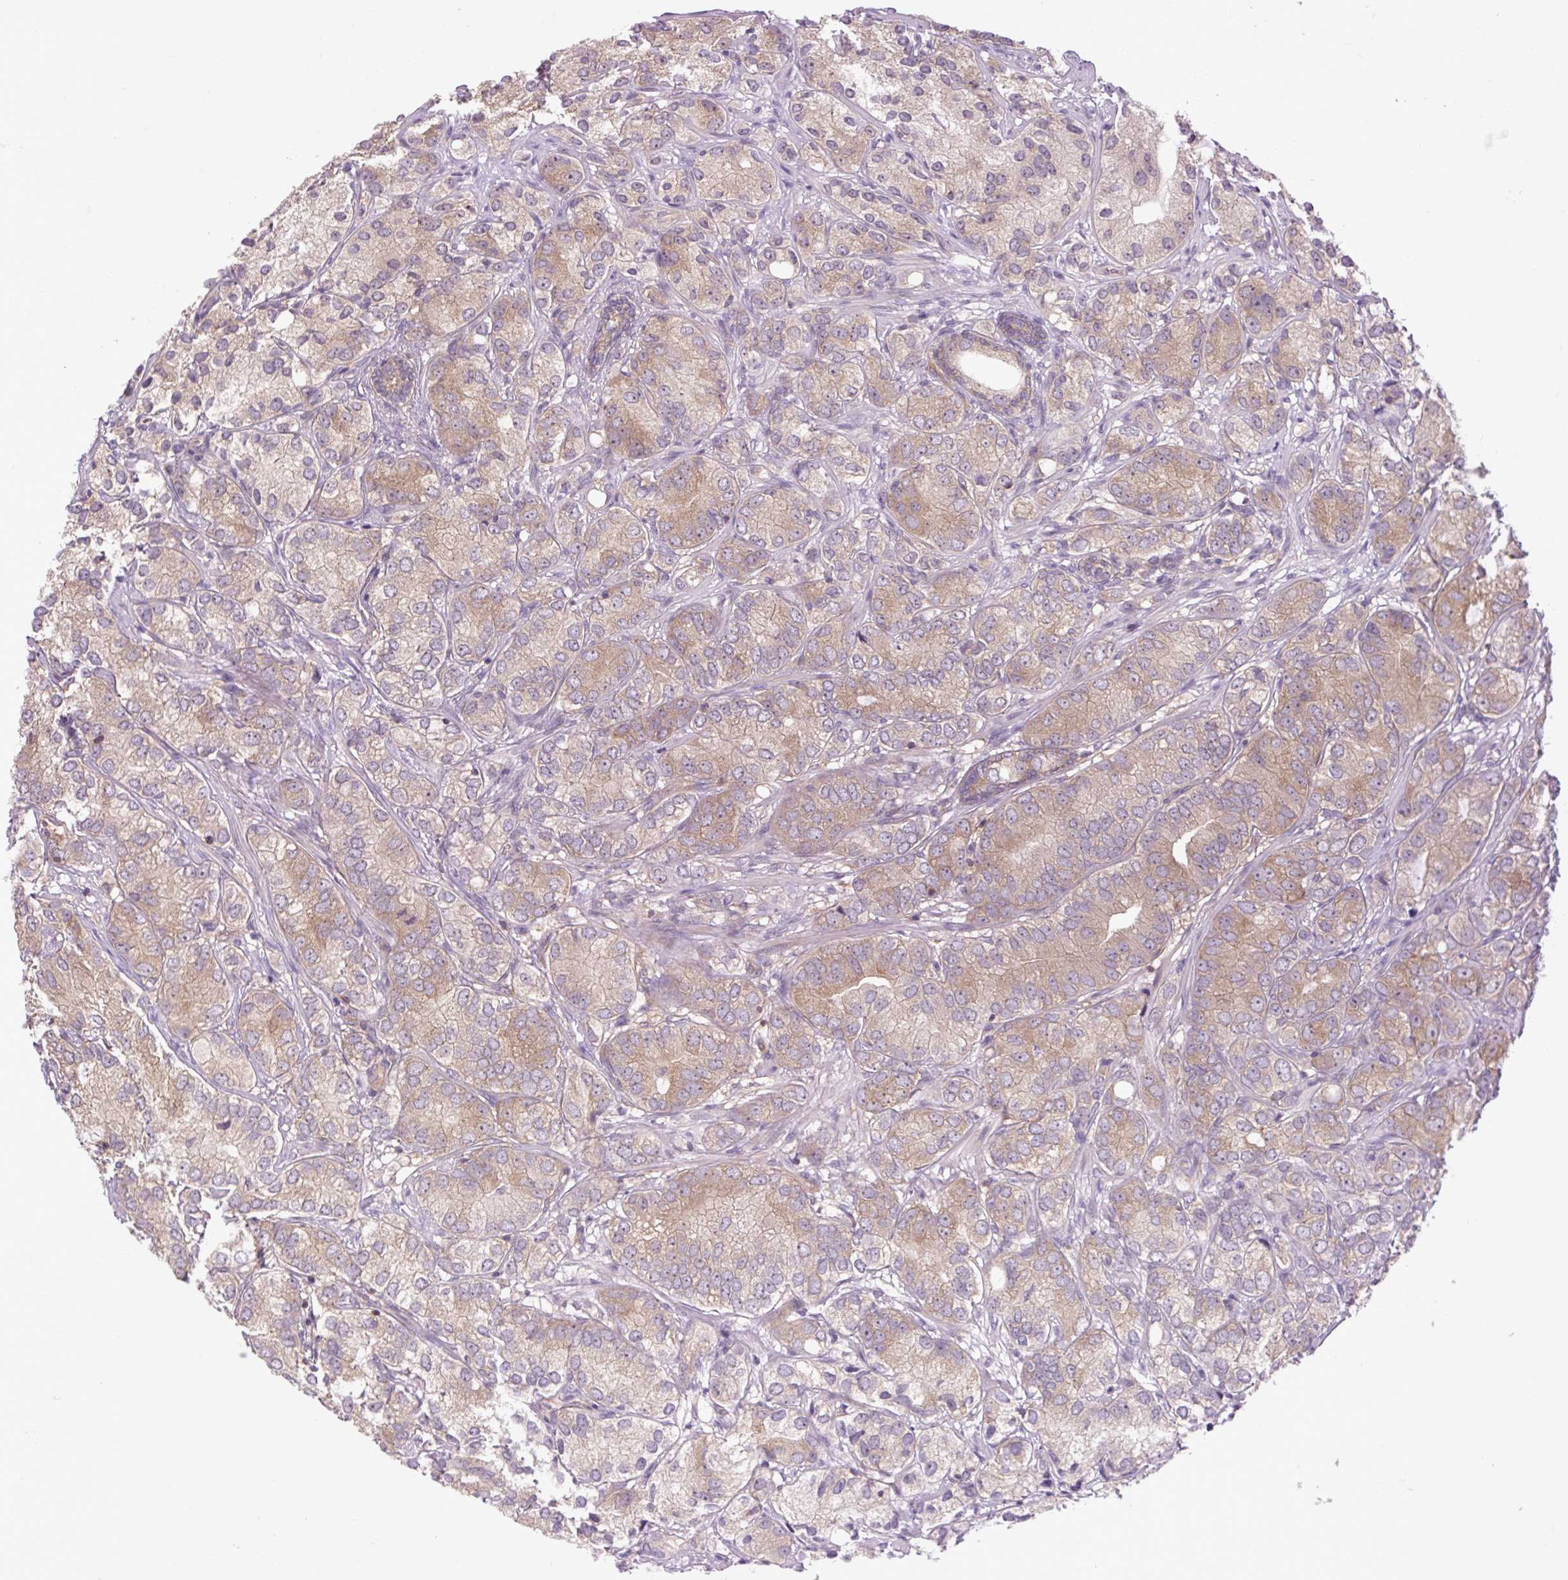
{"staining": {"intensity": "moderate", "quantity": "25%-75%", "location": "cytoplasmic/membranous"}, "tissue": "prostate cancer", "cell_type": "Tumor cells", "image_type": "cancer", "snomed": [{"axis": "morphology", "description": "Adenocarcinoma, High grade"}, {"axis": "topography", "description": "Prostate"}], "caption": "Brown immunohistochemical staining in prostate cancer (high-grade adenocarcinoma) reveals moderate cytoplasmic/membranous positivity in approximately 25%-75% of tumor cells. (Brightfield microscopy of DAB IHC at high magnification).", "gene": "PLCG1", "patient": {"sex": "male", "age": 82}}